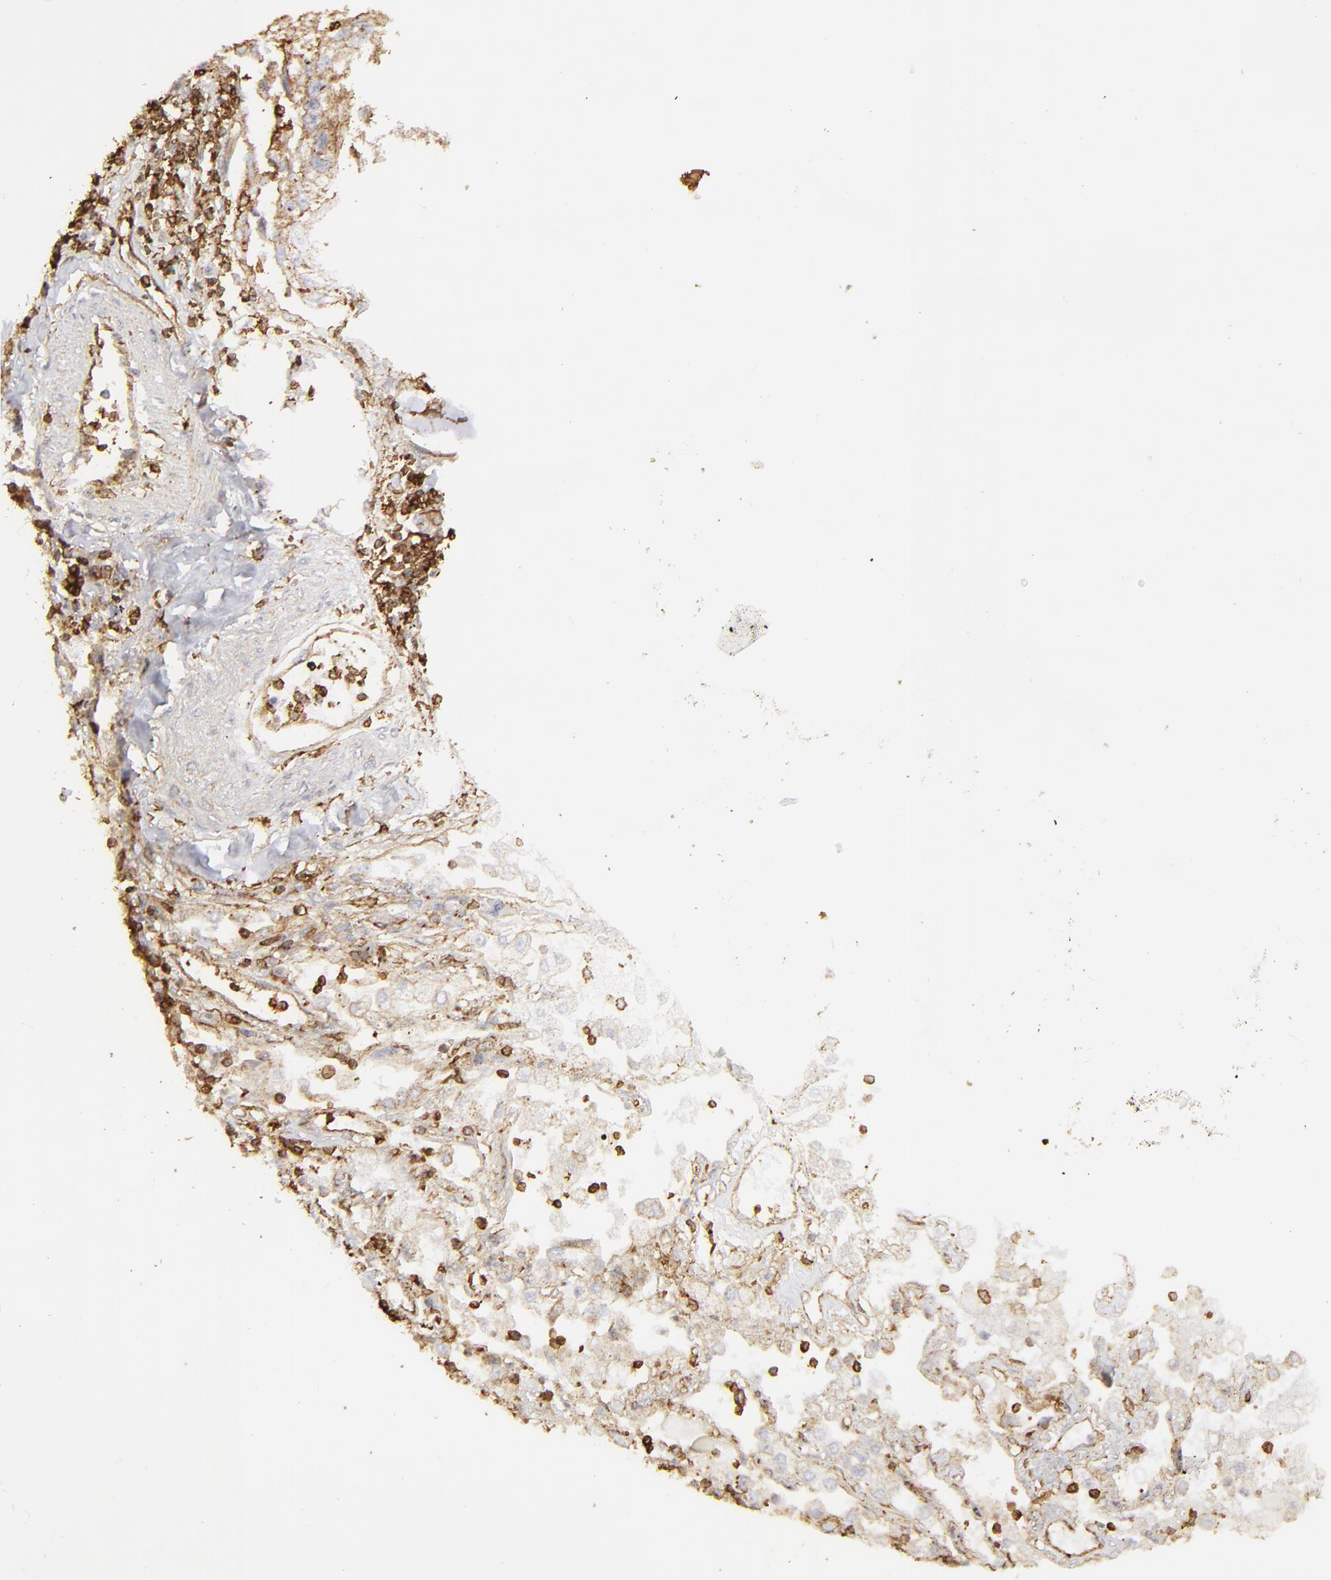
{"staining": {"intensity": "moderate", "quantity": ">75%", "location": "cytoplasmic/membranous"}, "tissue": "lung cancer", "cell_type": "Tumor cells", "image_type": "cancer", "snomed": [{"axis": "morphology", "description": "Squamous cell carcinoma, NOS"}, {"axis": "topography", "description": "Lung"}], "caption": "Immunohistochemistry (IHC) of human lung cancer shows medium levels of moderate cytoplasmic/membranous positivity in about >75% of tumor cells.", "gene": "ACTB", "patient": {"sex": "male", "age": 75}}